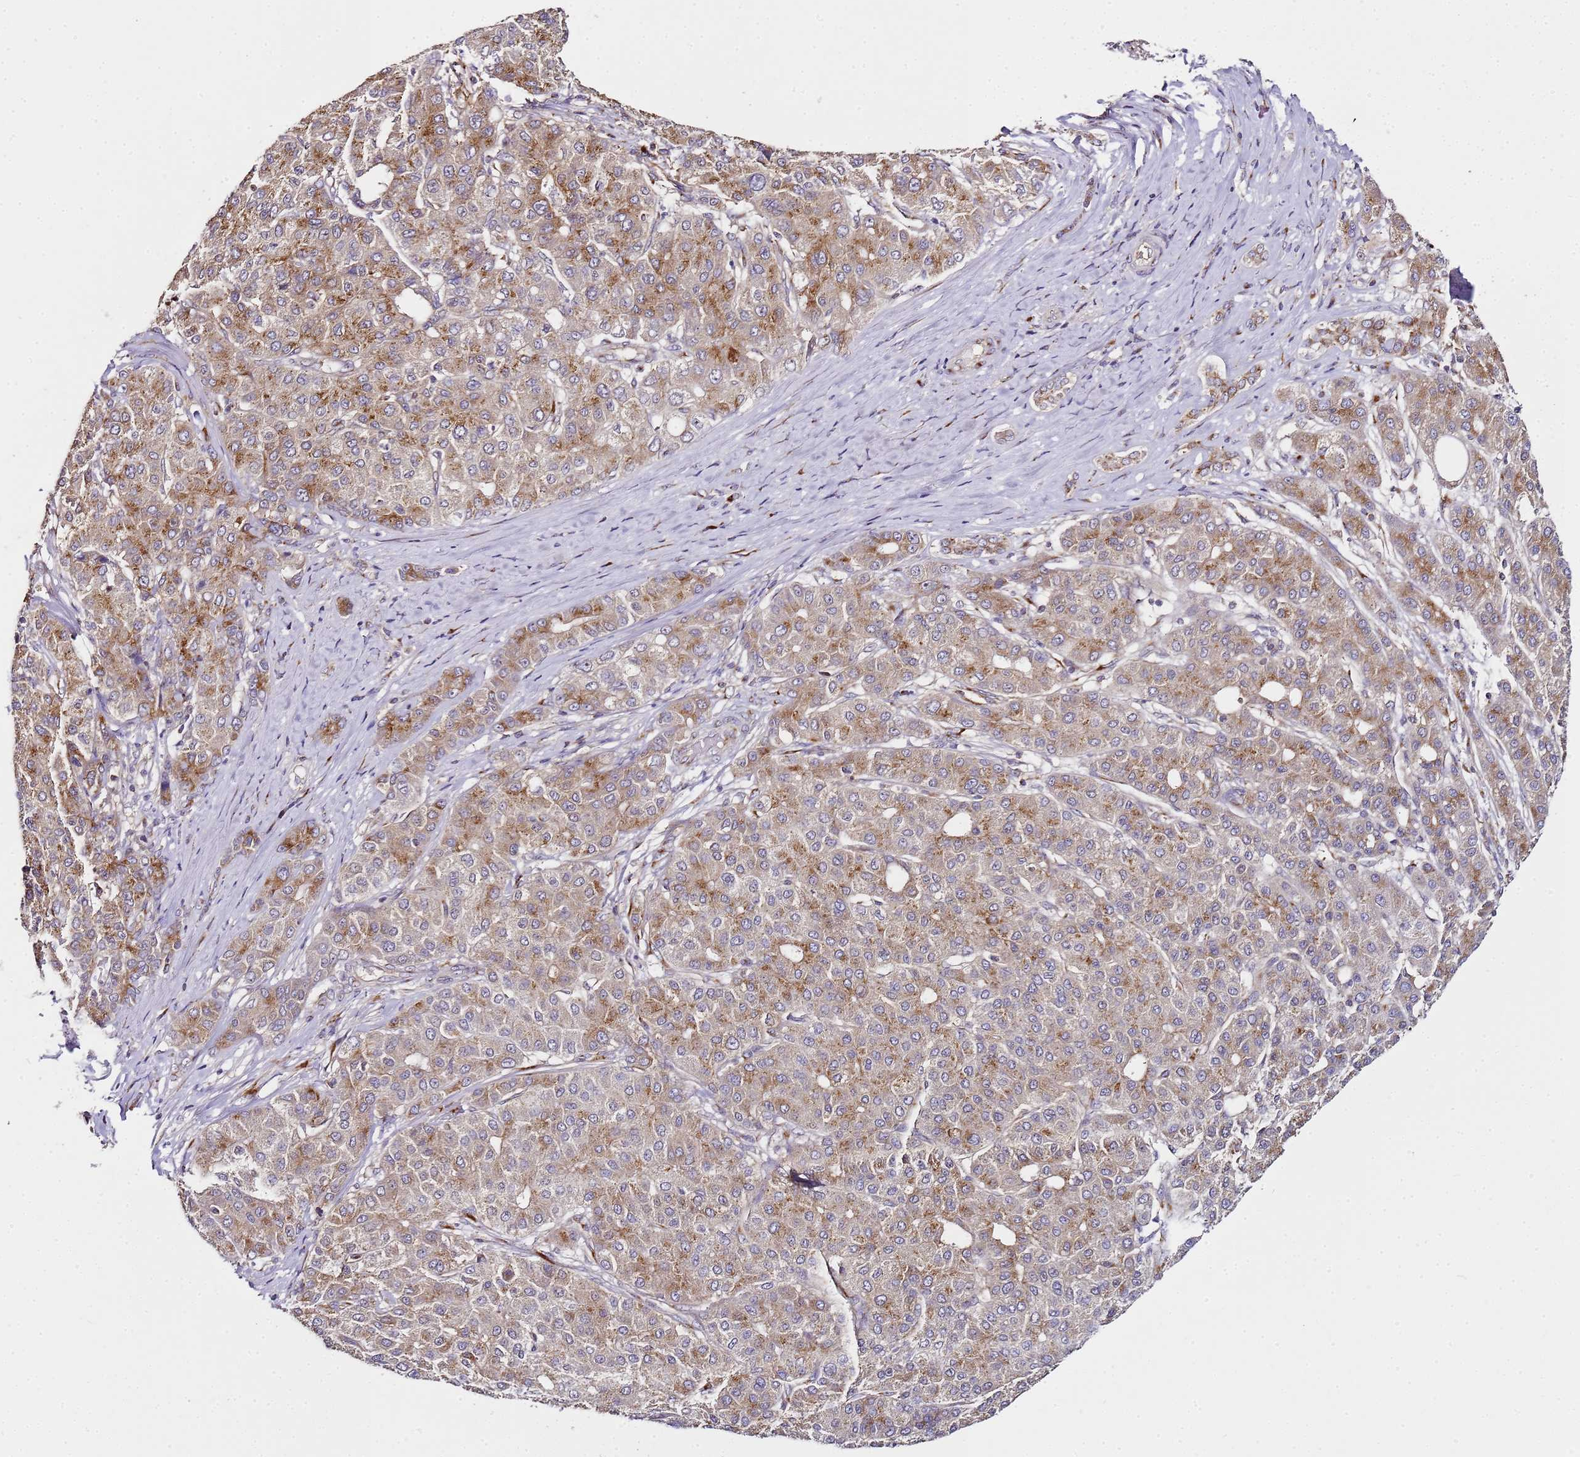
{"staining": {"intensity": "moderate", "quantity": ">75%", "location": "cytoplasmic/membranous"}, "tissue": "liver cancer", "cell_type": "Tumor cells", "image_type": "cancer", "snomed": [{"axis": "morphology", "description": "Carcinoma, Hepatocellular, NOS"}, {"axis": "topography", "description": "Liver"}], "caption": "Protein expression analysis of liver hepatocellular carcinoma exhibits moderate cytoplasmic/membranous positivity in approximately >75% of tumor cells.", "gene": "MRPL49", "patient": {"sex": "male", "age": 65}}